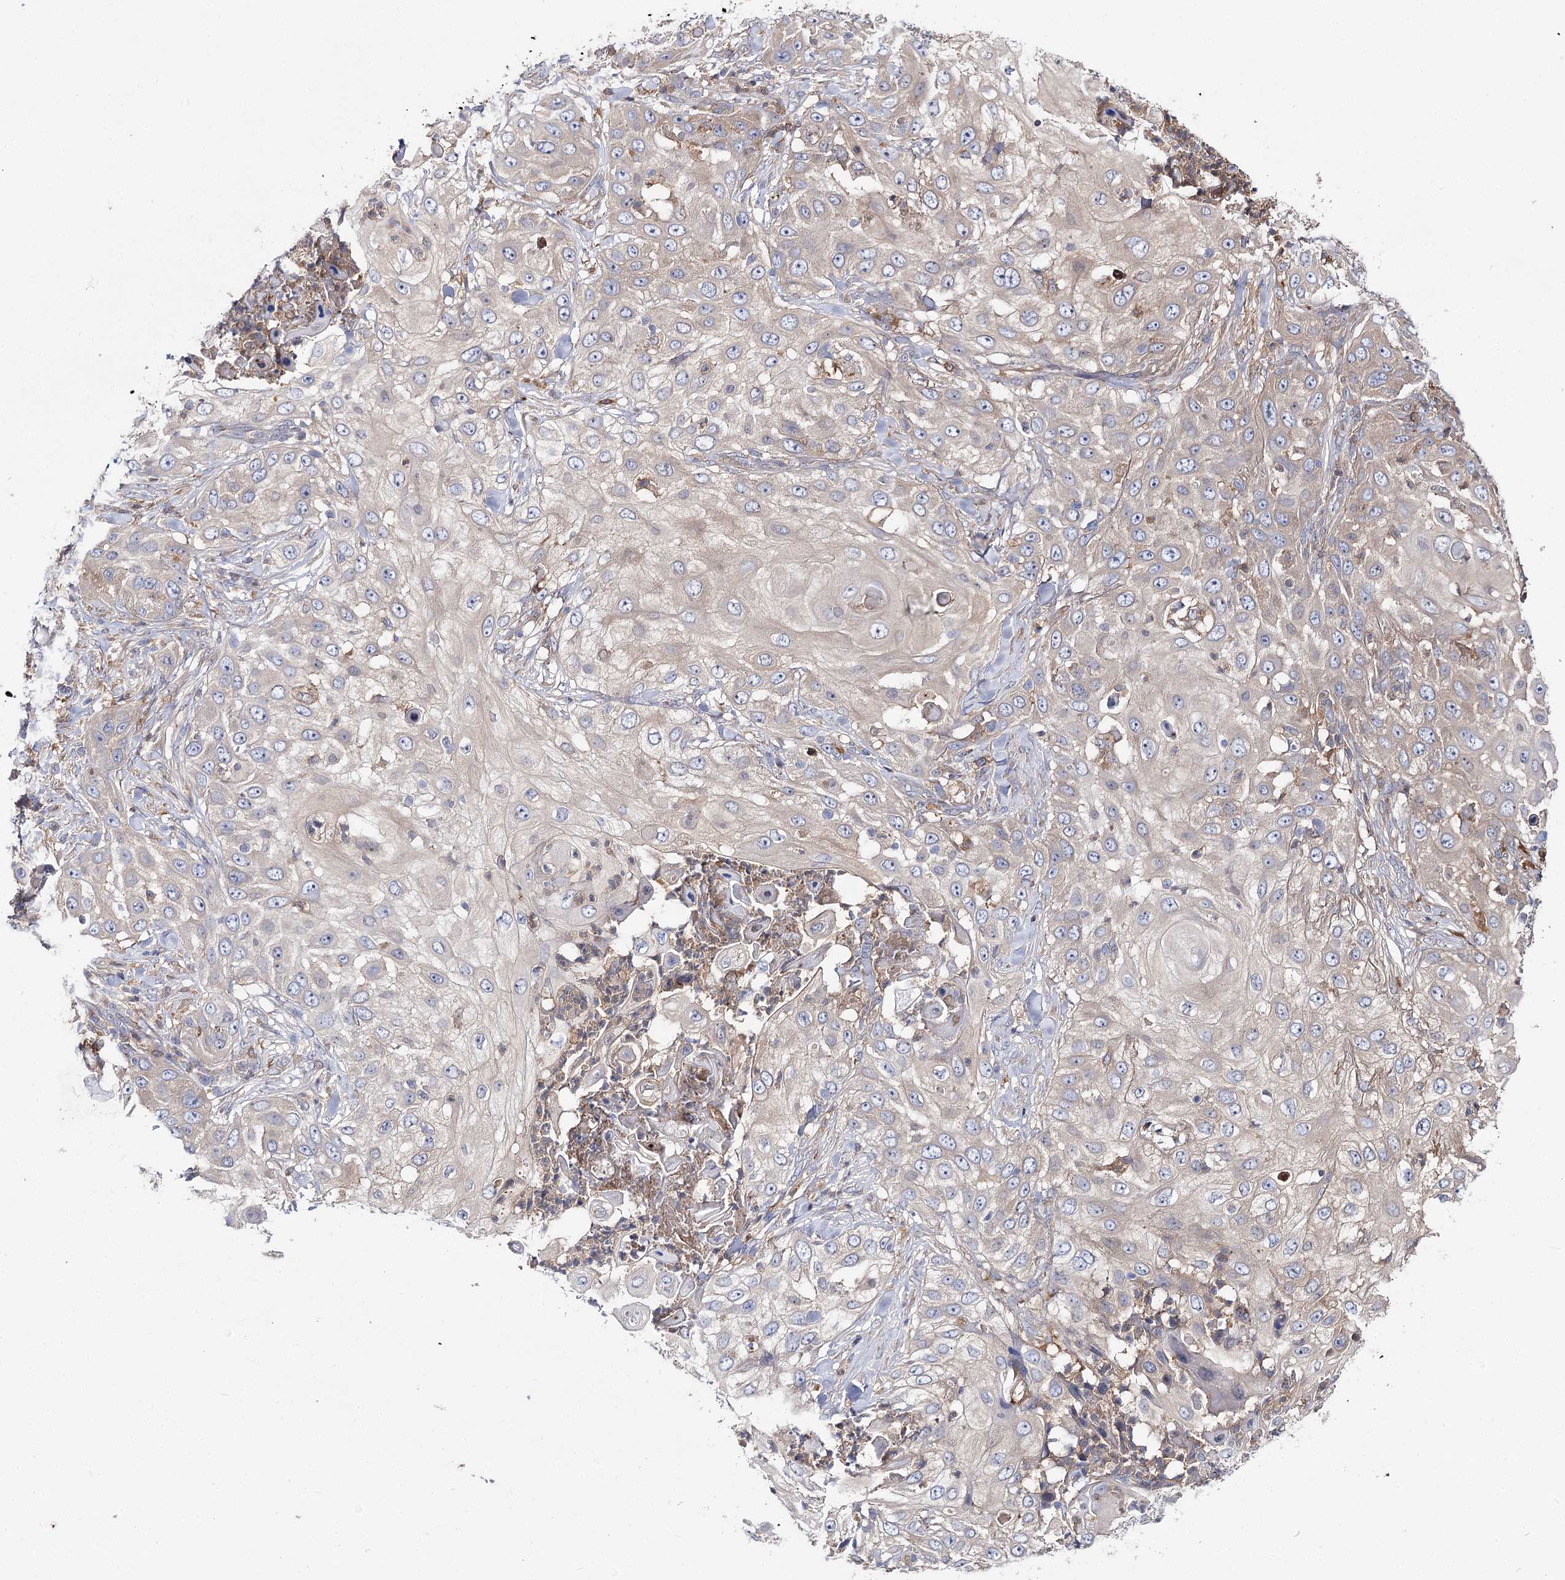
{"staining": {"intensity": "negative", "quantity": "none", "location": "none"}, "tissue": "skin cancer", "cell_type": "Tumor cells", "image_type": "cancer", "snomed": [{"axis": "morphology", "description": "Squamous cell carcinoma, NOS"}, {"axis": "topography", "description": "Skin"}], "caption": "Tumor cells are negative for protein expression in human skin cancer.", "gene": "UGP2", "patient": {"sex": "female", "age": 44}}